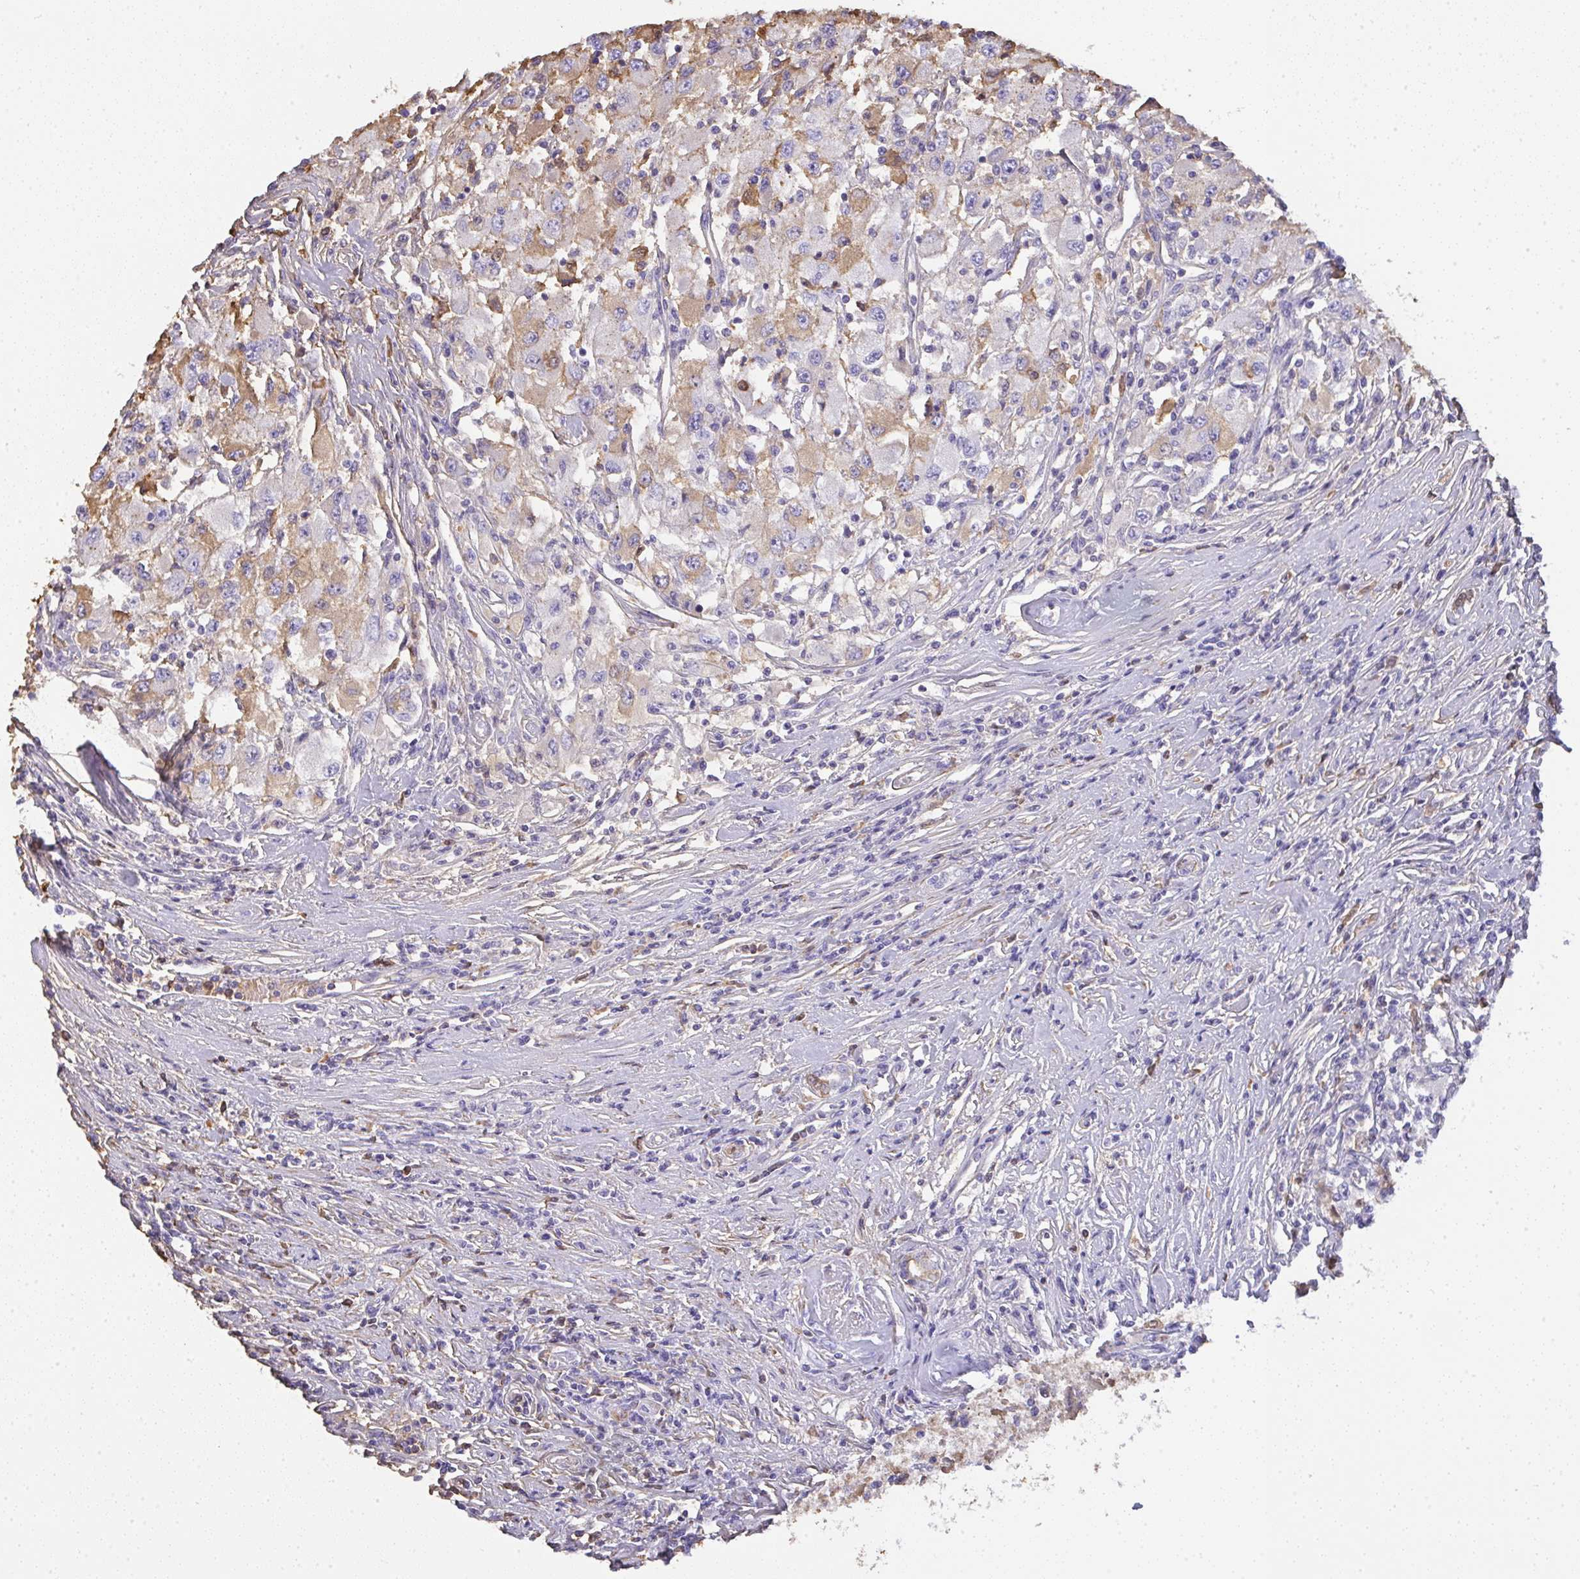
{"staining": {"intensity": "moderate", "quantity": "<25%", "location": "cytoplasmic/membranous"}, "tissue": "renal cancer", "cell_type": "Tumor cells", "image_type": "cancer", "snomed": [{"axis": "morphology", "description": "Adenocarcinoma, NOS"}, {"axis": "topography", "description": "Kidney"}], "caption": "A high-resolution micrograph shows immunohistochemistry staining of renal cancer (adenocarcinoma), which shows moderate cytoplasmic/membranous staining in approximately <25% of tumor cells. (DAB = brown stain, brightfield microscopy at high magnification).", "gene": "SMYD5", "patient": {"sex": "female", "age": 67}}